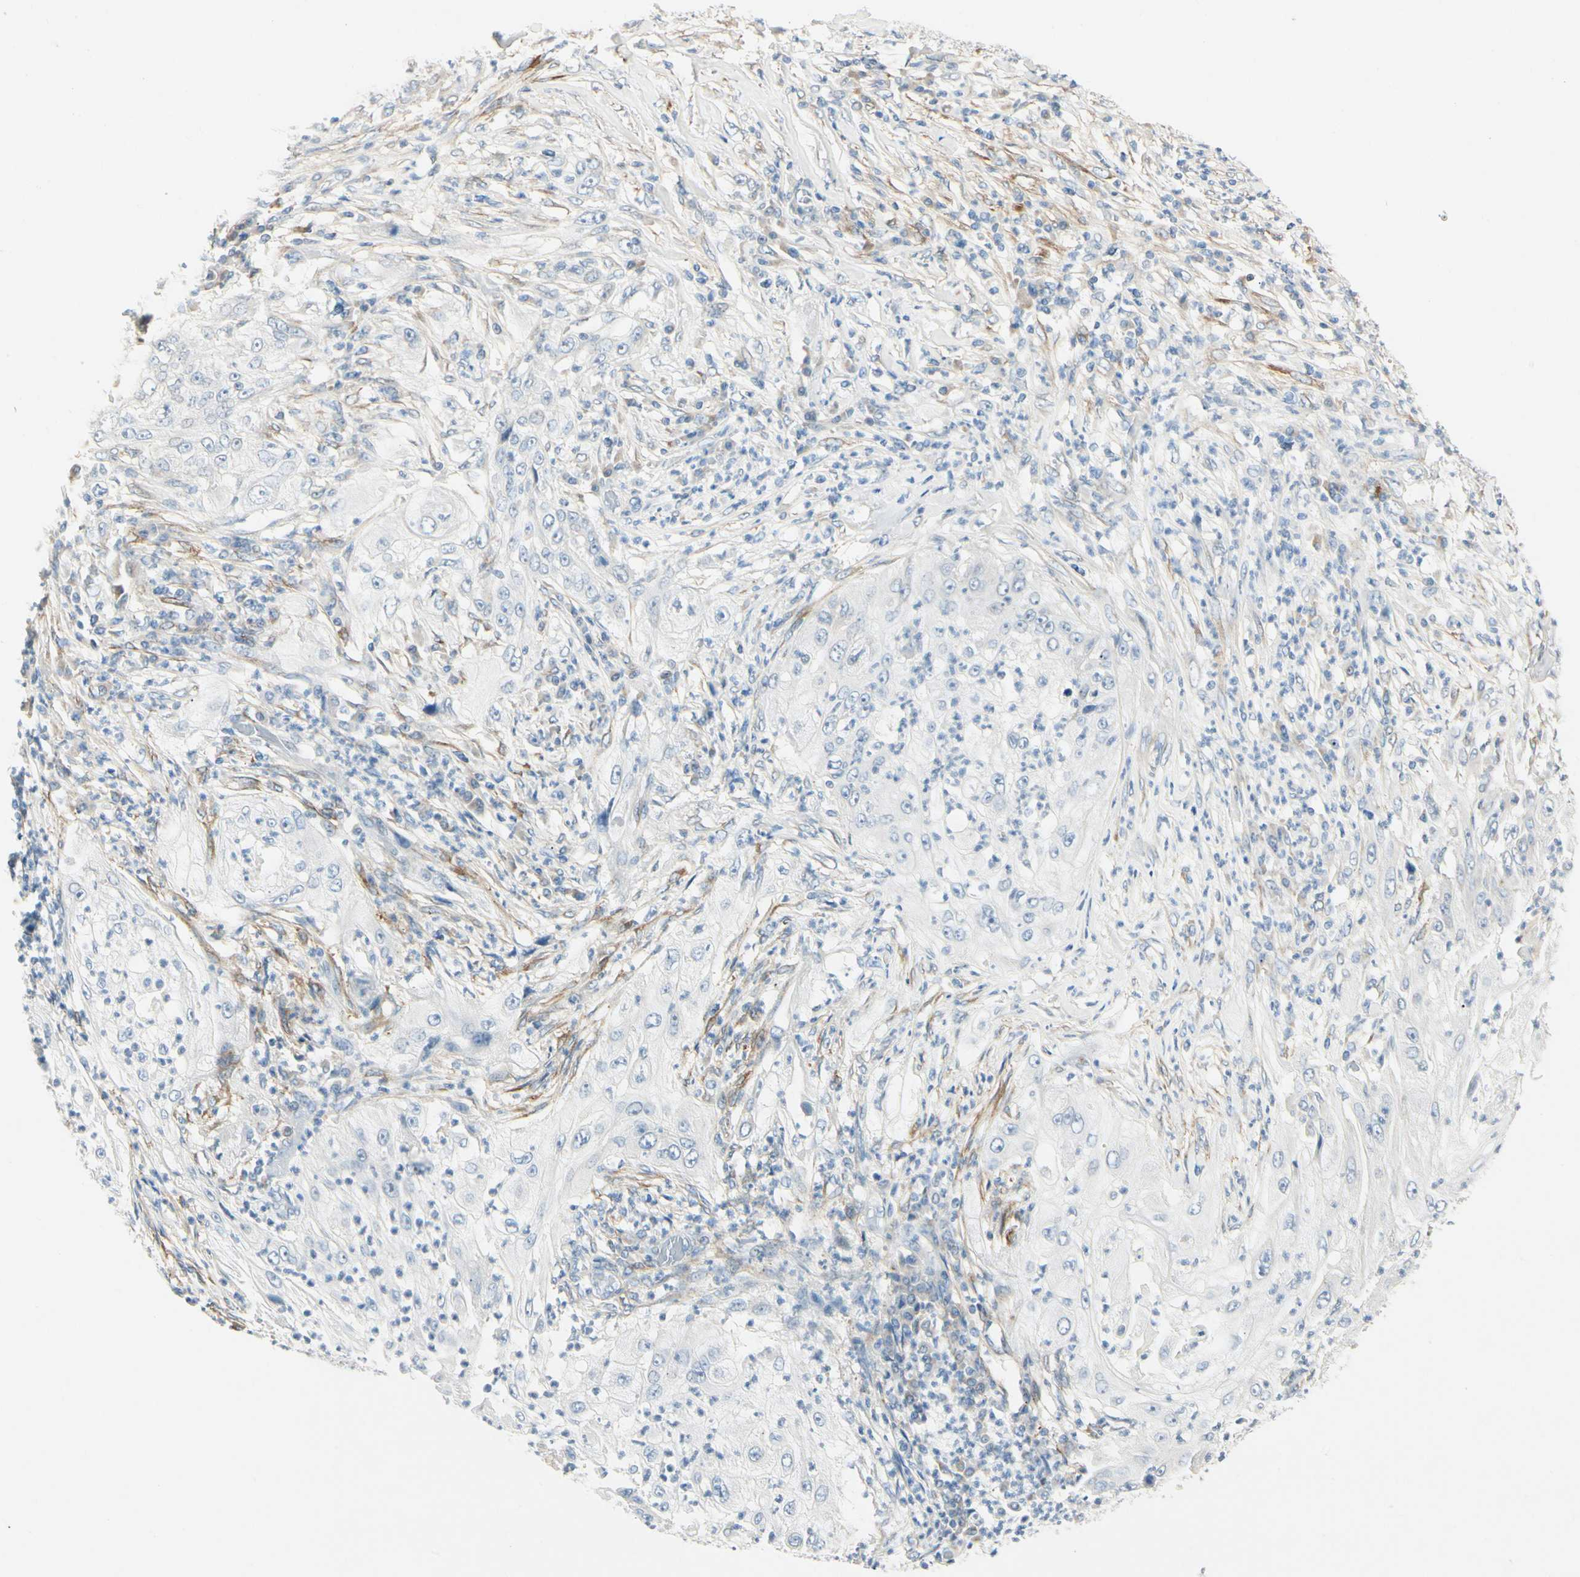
{"staining": {"intensity": "negative", "quantity": "none", "location": "none"}, "tissue": "lung cancer", "cell_type": "Tumor cells", "image_type": "cancer", "snomed": [{"axis": "morphology", "description": "Inflammation, NOS"}, {"axis": "morphology", "description": "Squamous cell carcinoma, NOS"}, {"axis": "topography", "description": "Lymph node"}, {"axis": "topography", "description": "Soft tissue"}, {"axis": "topography", "description": "Lung"}], "caption": "Immunohistochemistry (IHC) micrograph of neoplastic tissue: human lung cancer stained with DAB (3,3'-diaminobenzidine) shows no significant protein staining in tumor cells.", "gene": "AMPH", "patient": {"sex": "male", "age": 66}}